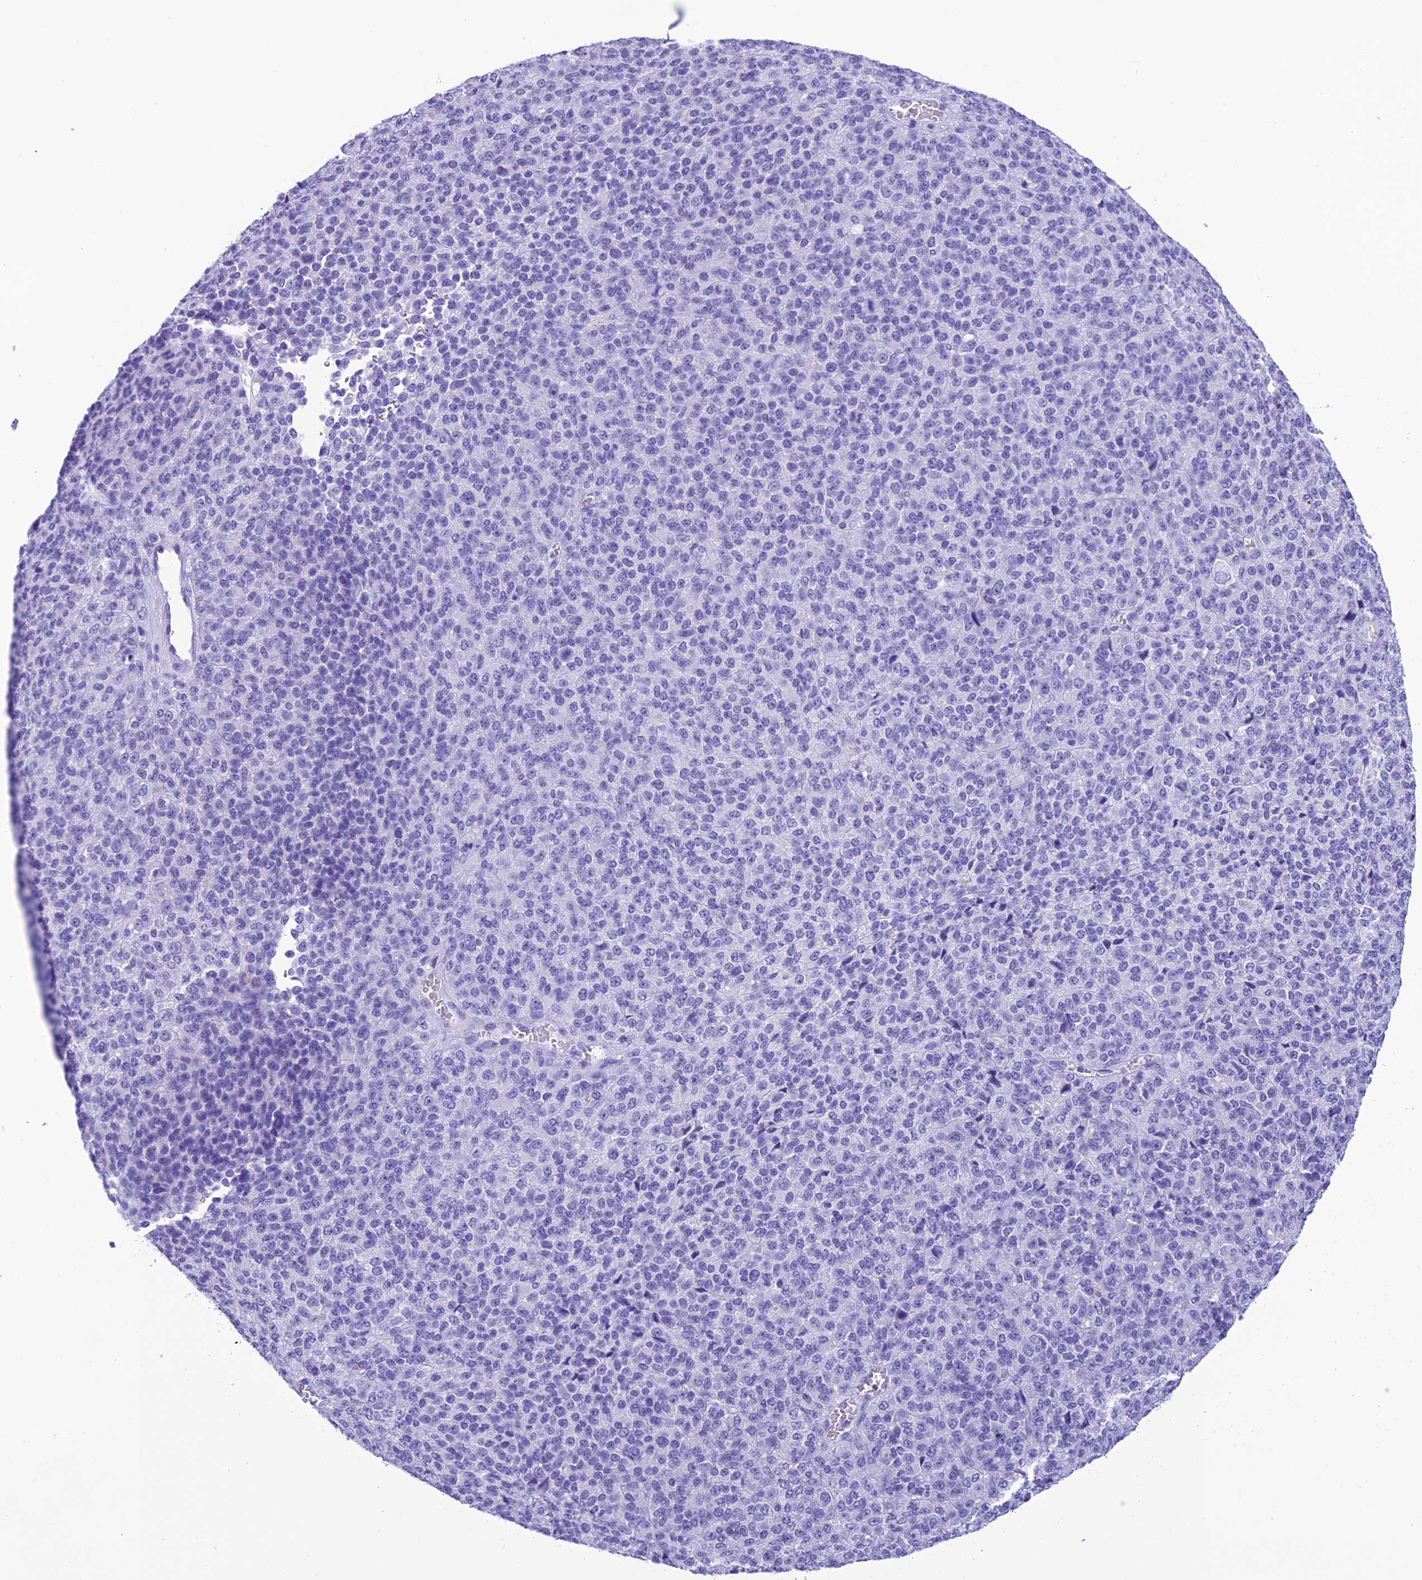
{"staining": {"intensity": "negative", "quantity": "none", "location": "none"}, "tissue": "melanoma", "cell_type": "Tumor cells", "image_type": "cancer", "snomed": [{"axis": "morphology", "description": "Malignant melanoma, Metastatic site"}, {"axis": "topography", "description": "Brain"}], "caption": "The image shows no significant positivity in tumor cells of melanoma. (DAB immunohistochemistry (IHC), high magnification).", "gene": "TRAM1L1", "patient": {"sex": "female", "age": 56}}